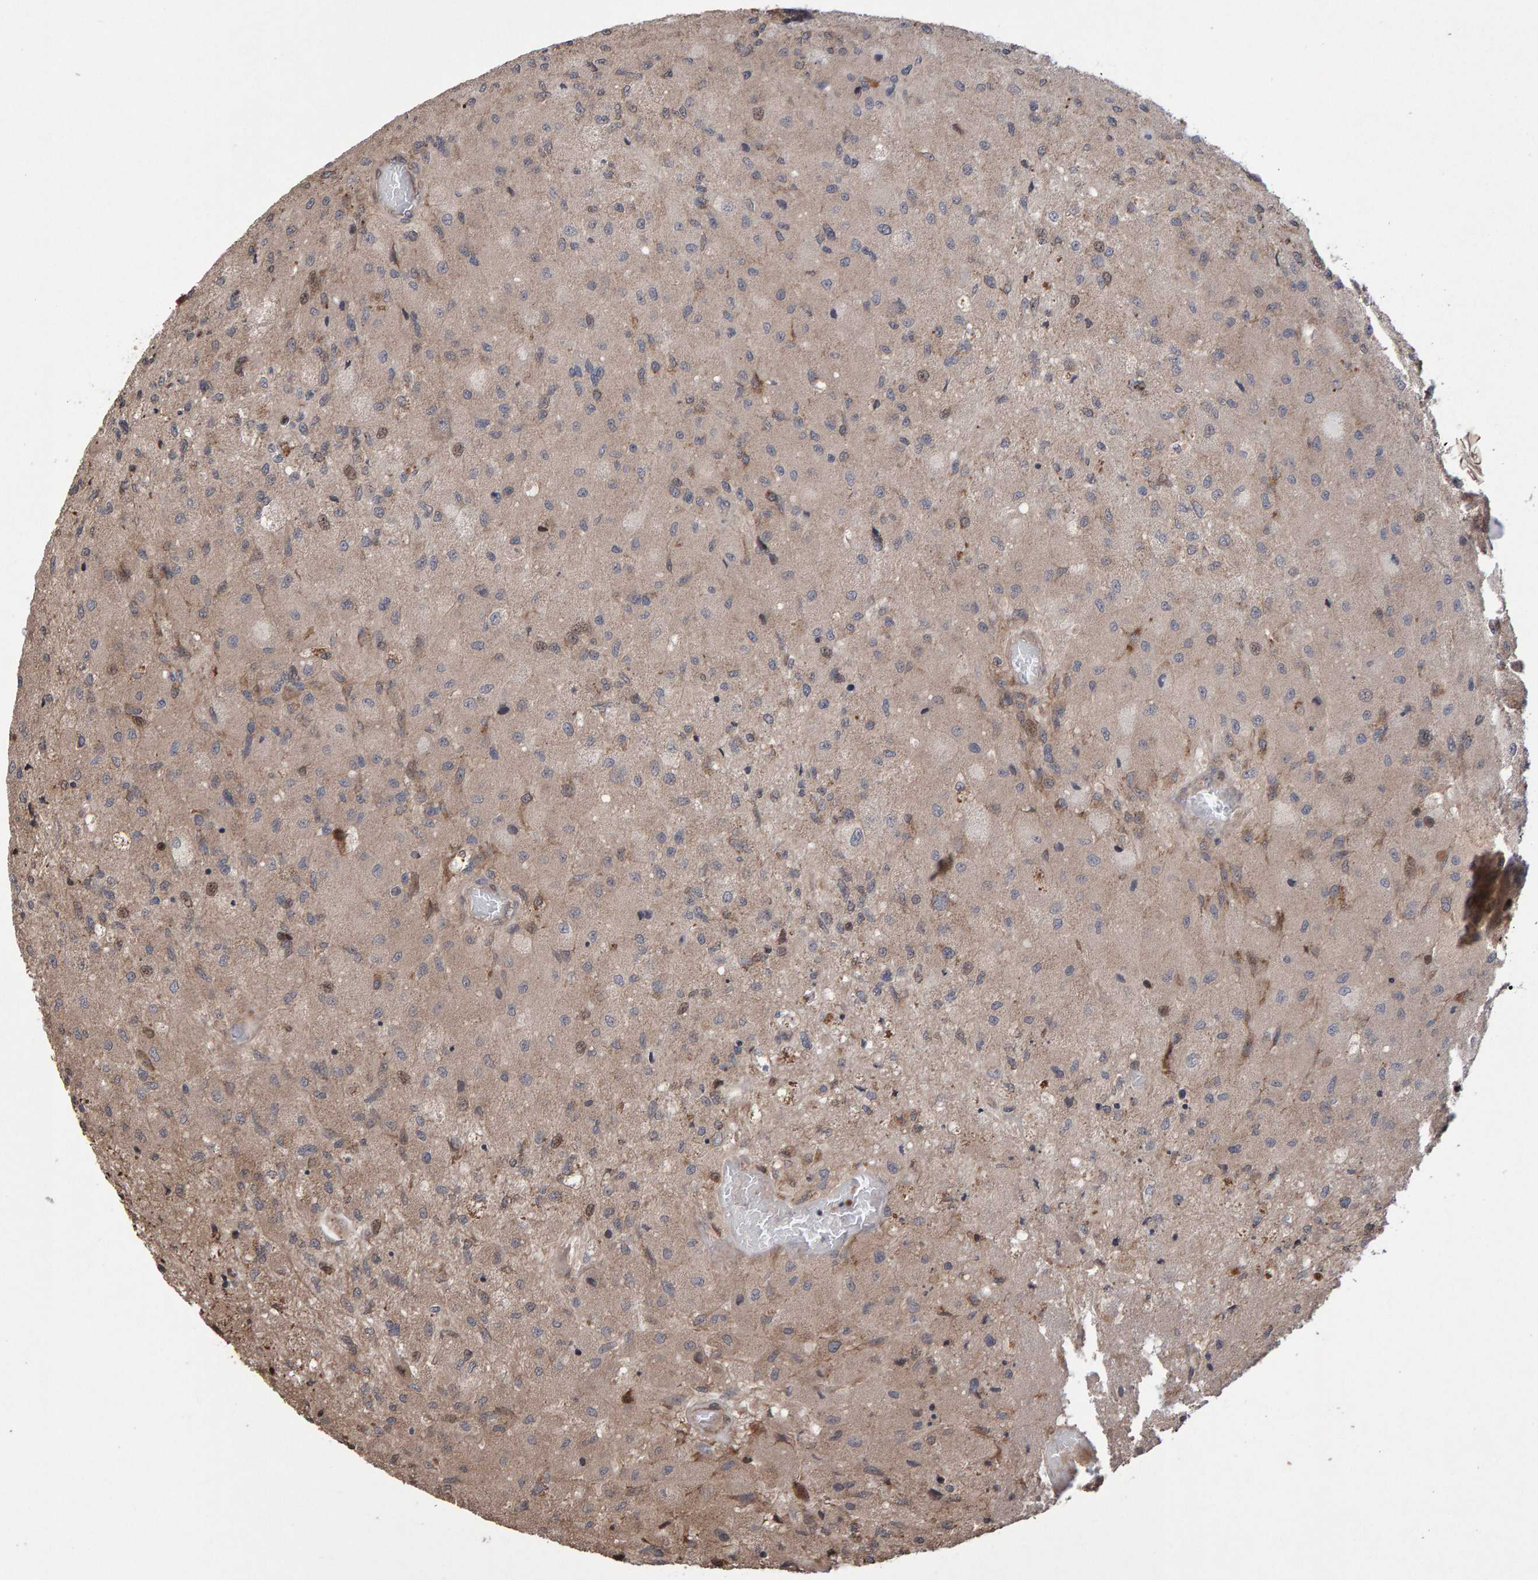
{"staining": {"intensity": "weak", "quantity": "25%-75%", "location": "cytoplasmic/membranous"}, "tissue": "glioma", "cell_type": "Tumor cells", "image_type": "cancer", "snomed": [{"axis": "morphology", "description": "Normal tissue, NOS"}, {"axis": "morphology", "description": "Glioma, malignant, High grade"}, {"axis": "topography", "description": "Cerebral cortex"}], "caption": "The image shows a brown stain indicating the presence of a protein in the cytoplasmic/membranous of tumor cells in glioma.", "gene": "PECR", "patient": {"sex": "male", "age": 77}}